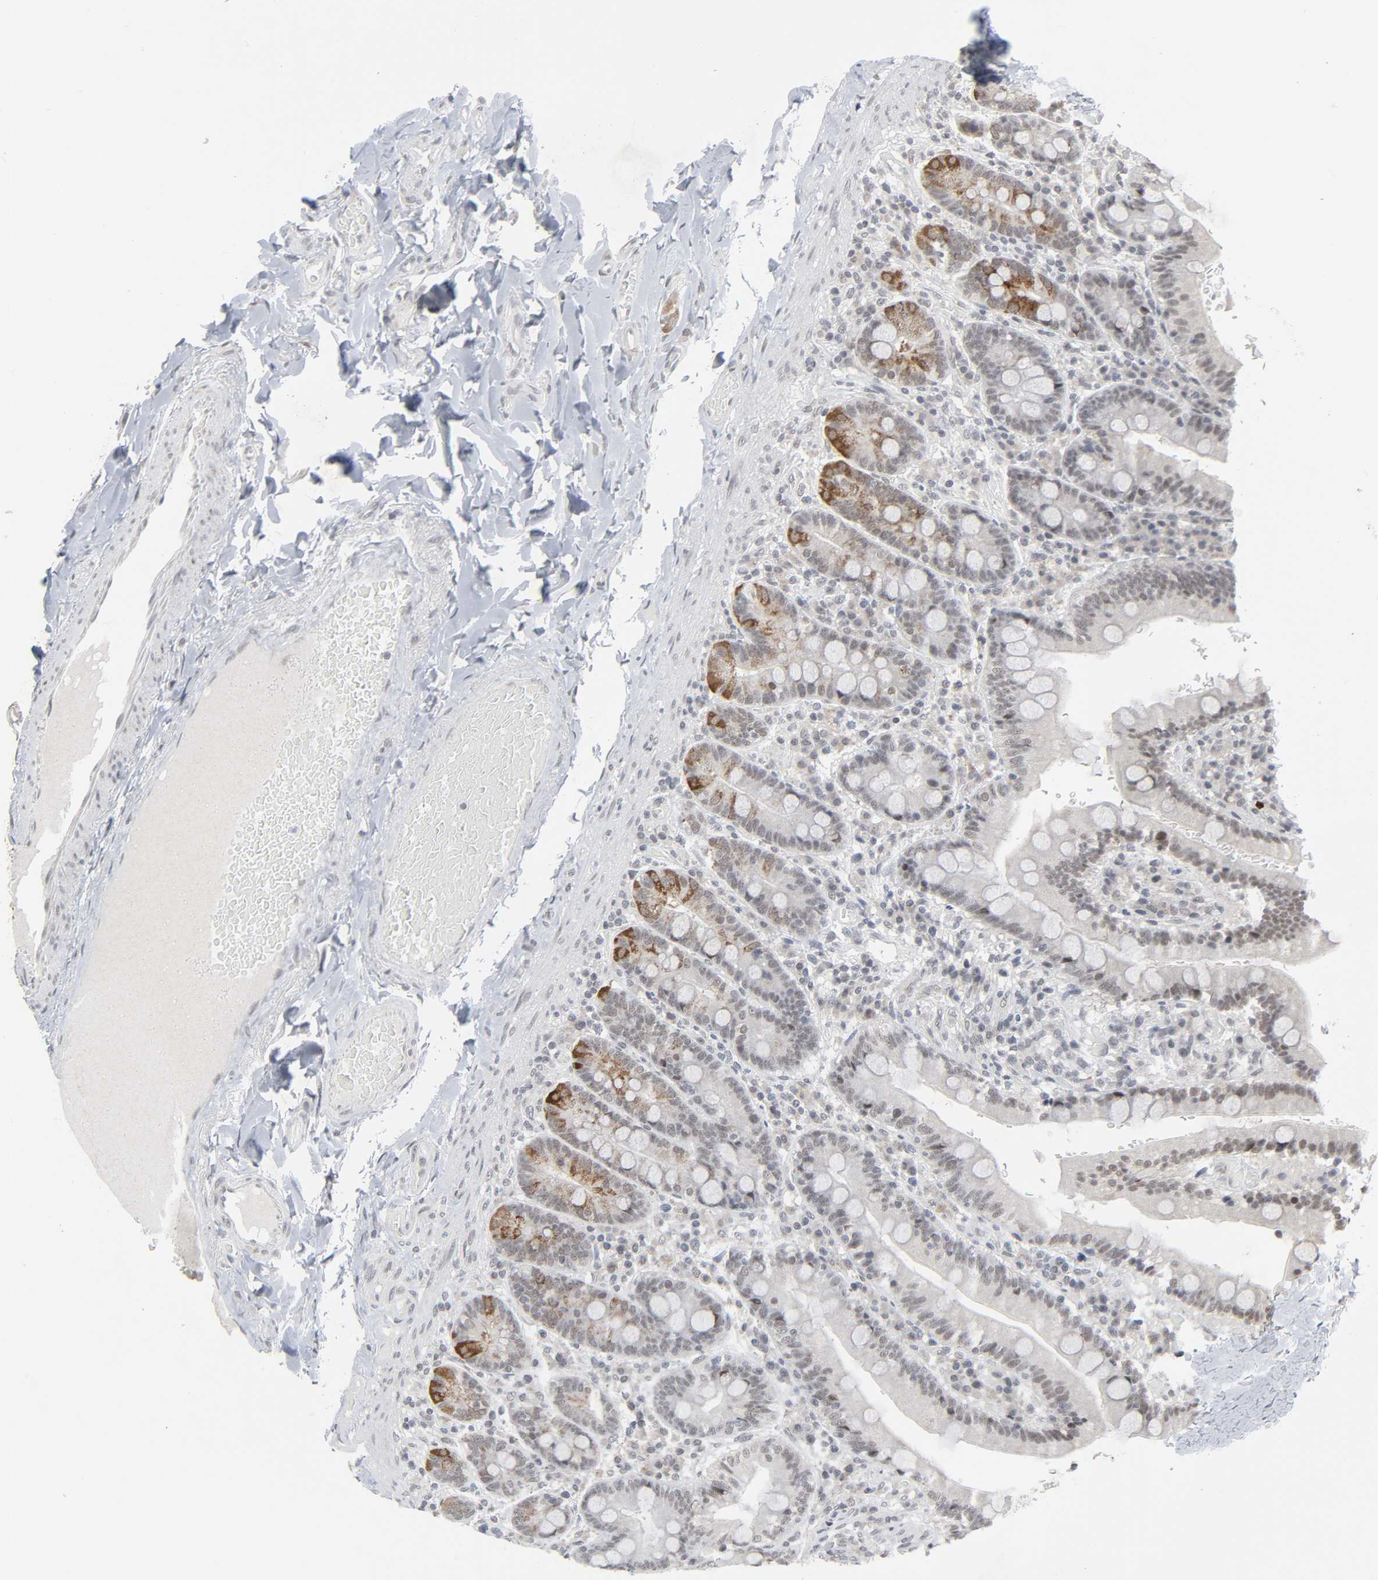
{"staining": {"intensity": "moderate", "quantity": "25%-75%", "location": "cytoplasmic/membranous"}, "tissue": "duodenum", "cell_type": "Glandular cells", "image_type": "normal", "snomed": [{"axis": "morphology", "description": "Normal tissue, NOS"}, {"axis": "topography", "description": "Duodenum"}], "caption": "Immunohistochemistry (DAB) staining of unremarkable human duodenum shows moderate cytoplasmic/membranous protein positivity in about 25%-75% of glandular cells.", "gene": "MUC1", "patient": {"sex": "male", "age": 66}}